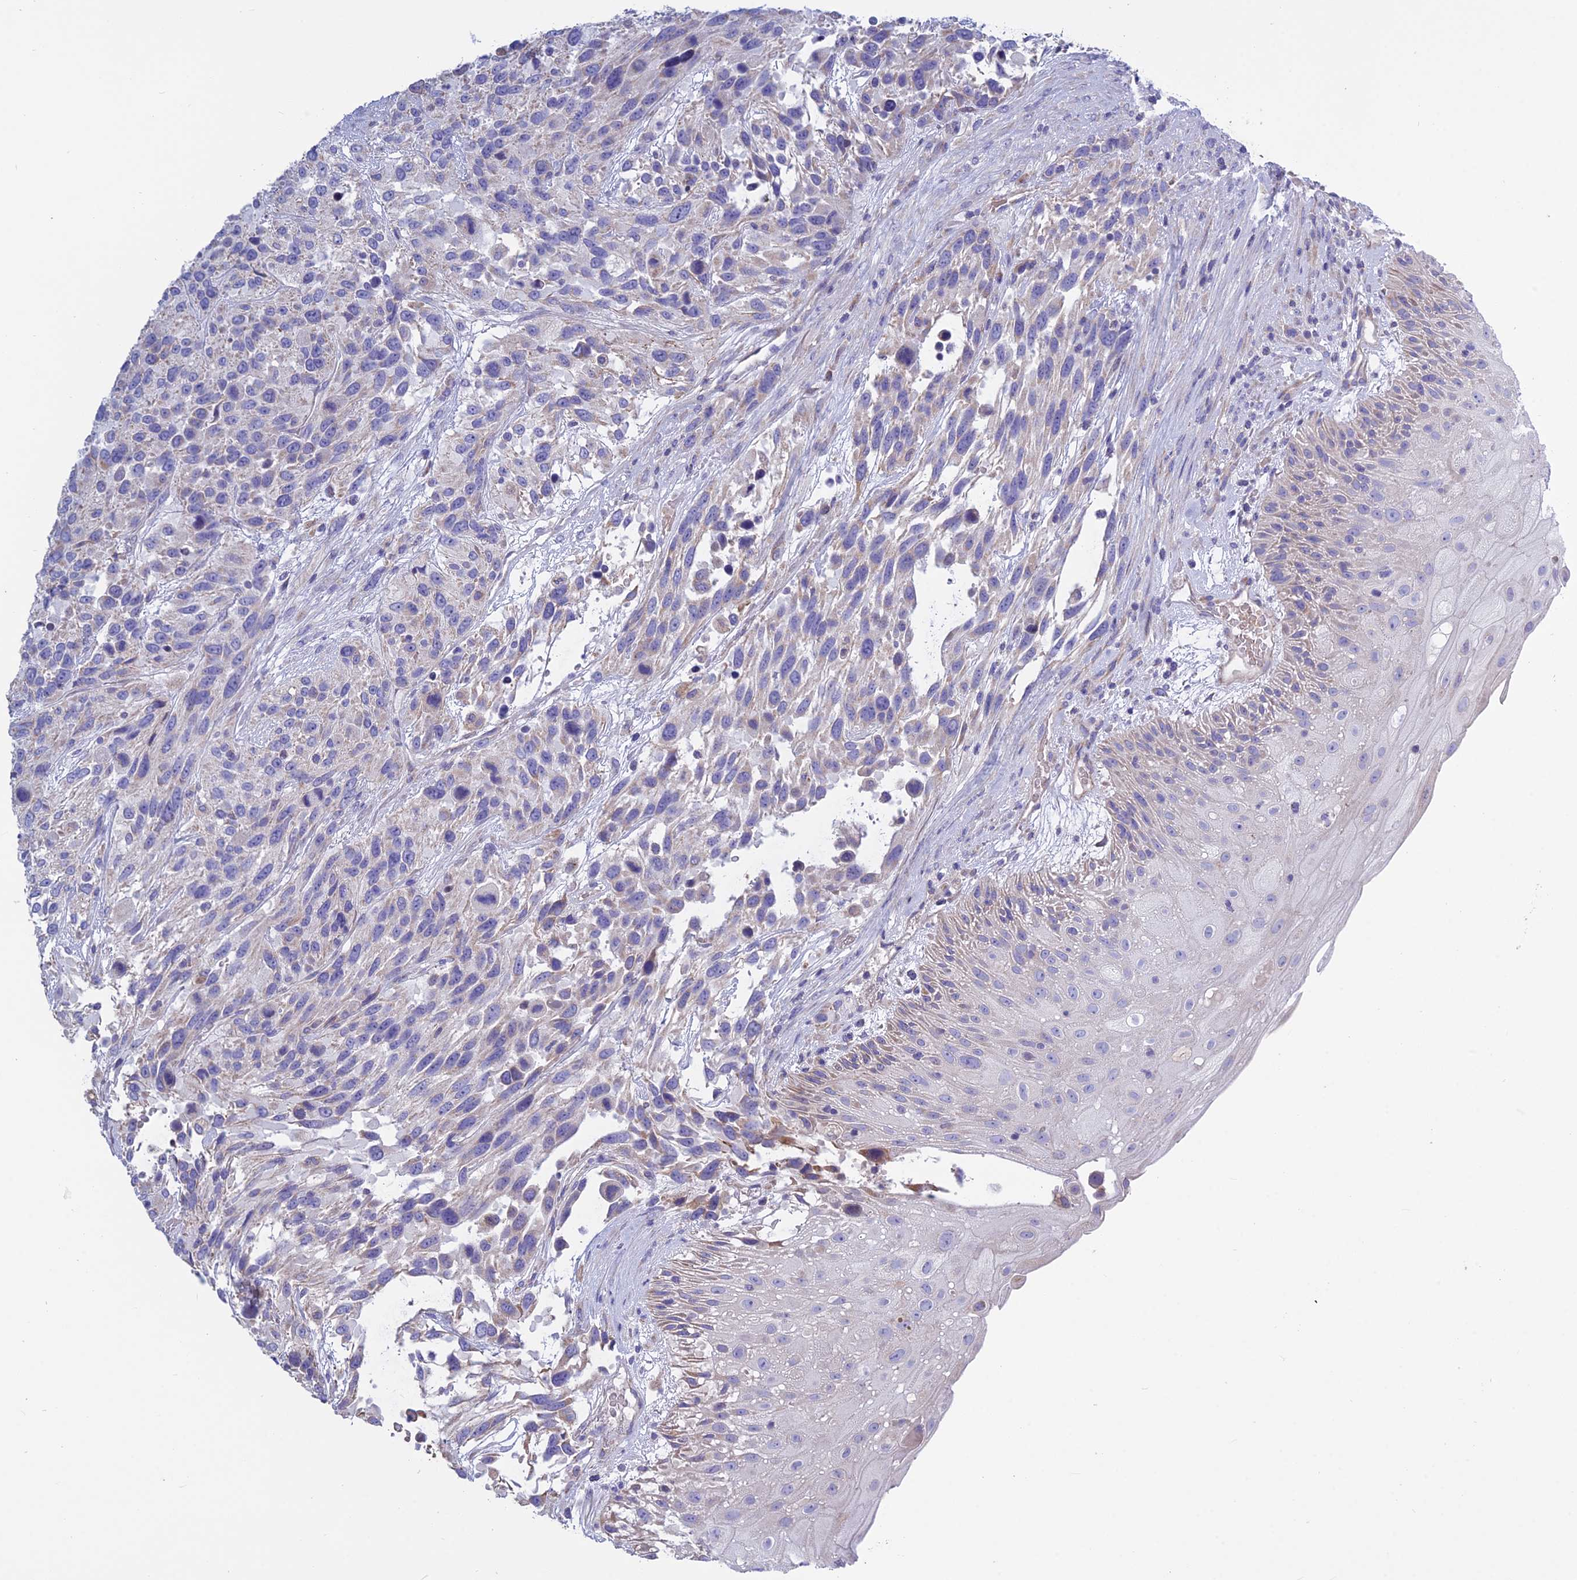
{"staining": {"intensity": "weak", "quantity": "25%-75%", "location": "cytoplasmic/membranous"}, "tissue": "urothelial cancer", "cell_type": "Tumor cells", "image_type": "cancer", "snomed": [{"axis": "morphology", "description": "Urothelial carcinoma, High grade"}, {"axis": "topography", "description": "Urinary bladder"}], "caption": "There is low levels of weak cytoplasmic/membranous expression in tumor cells of urothelial cancer, as demonstrated by immunohistochemical staining (brown color).", "gene": "BHMT2", "patient": {"sex": "female", "age": 70}}